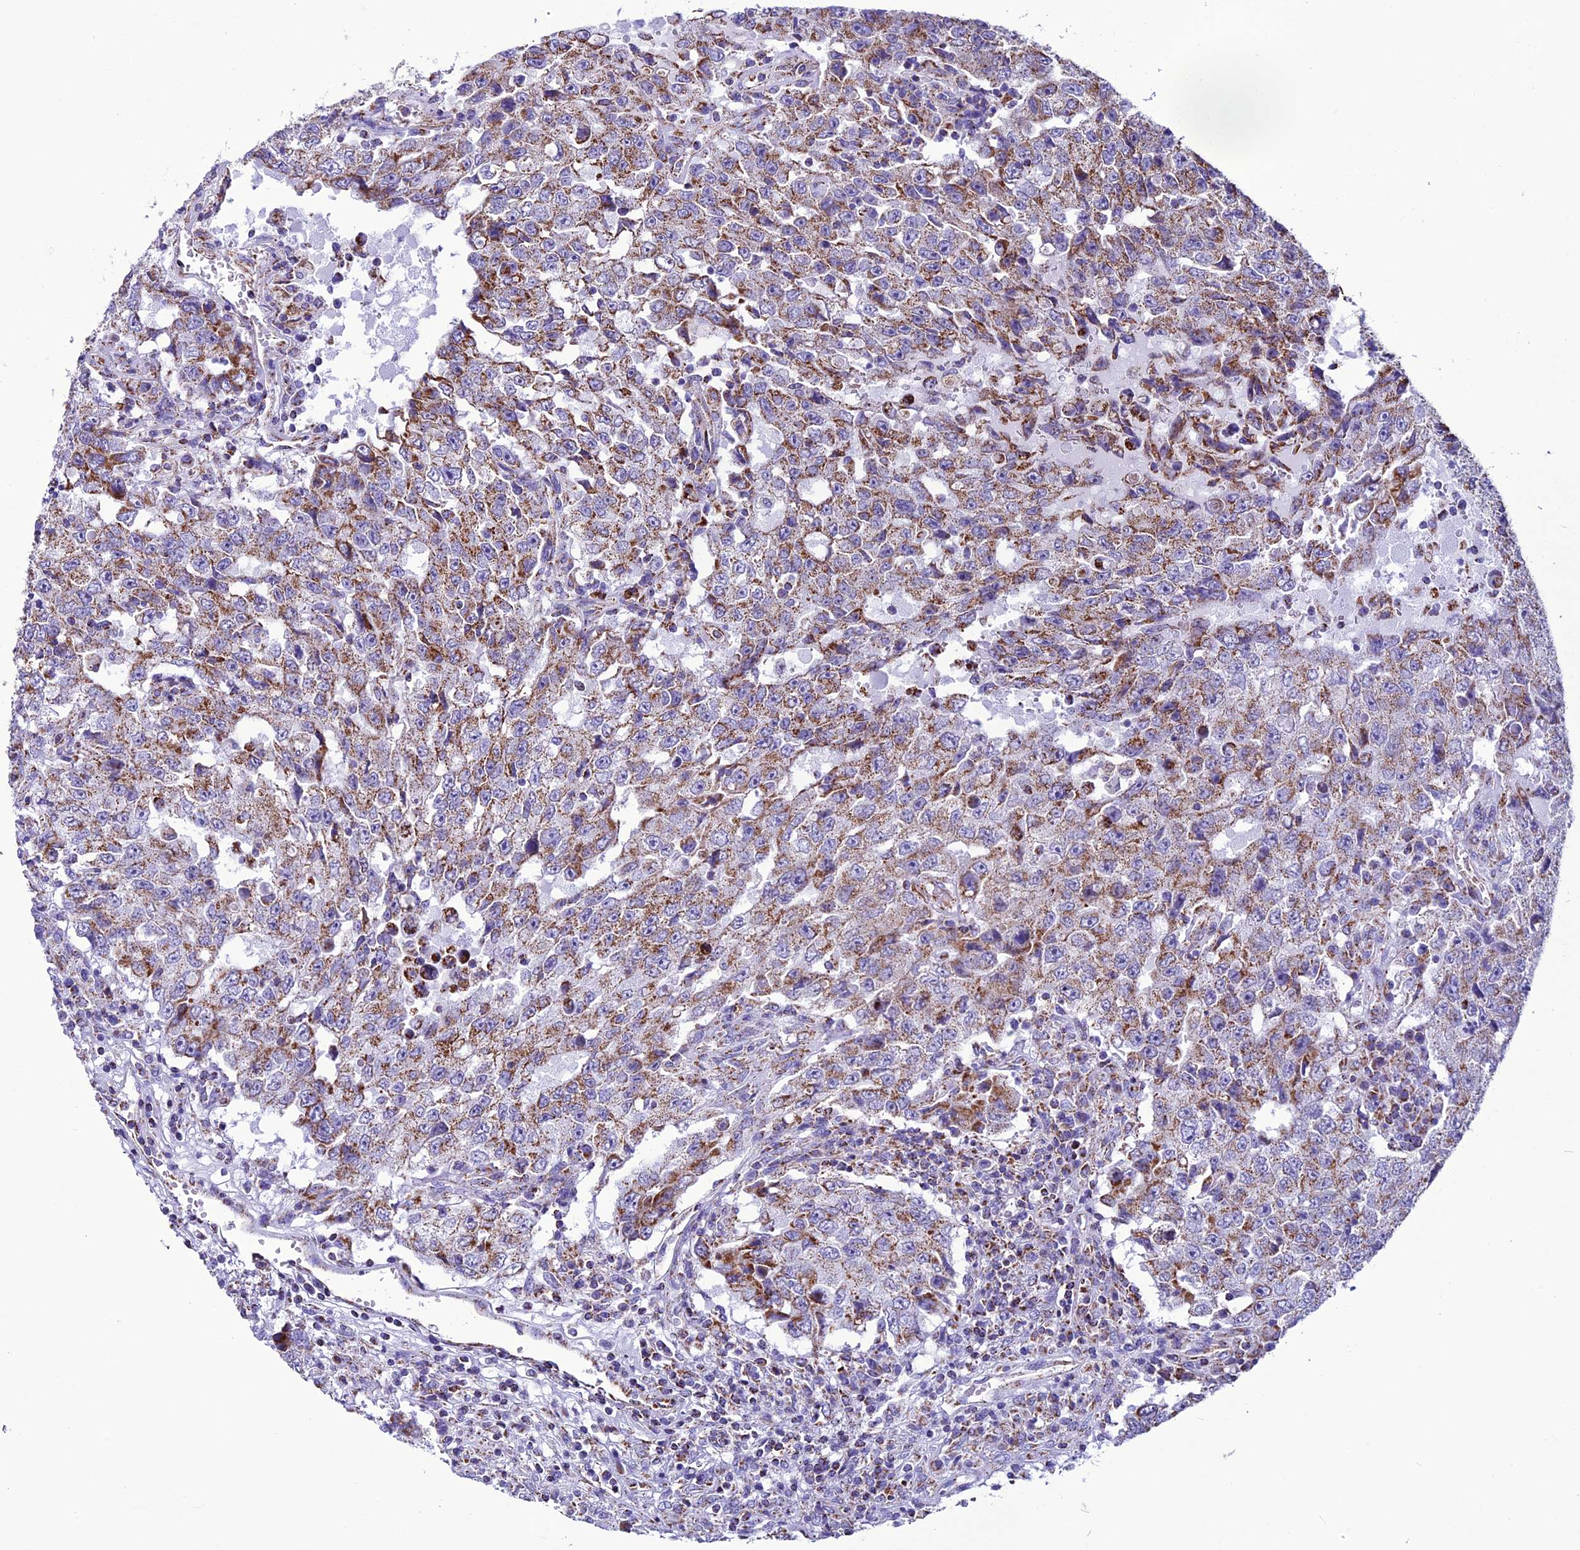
{"staining": {"intensity": "moderate", "quantity": ">75%", "location": "cytoplasmic/membranous"}, "tissue": "testis cancer", "cell_type": "Tumor cells", "image_type": "cancer", "snomed": [{"axis": "morphology", "description": "Carcinoma, Embryonal, NOS"}, {"axis": "topography", "description": "Testis"}], "caption": "Immunohistochemistry (IHC) micrograph of neoplastic tissue: human embryonal carcinoma (testis) stained using immunohistochemistry demonstrates medium levels of moderate protein expression localized specifically in the cytoplasmic/membranous of tumor cells, appearing as a cytoplasmic/membranous brown color.", "gene": "ICA1L", "patient": {"sex": "male", "age": 26}}